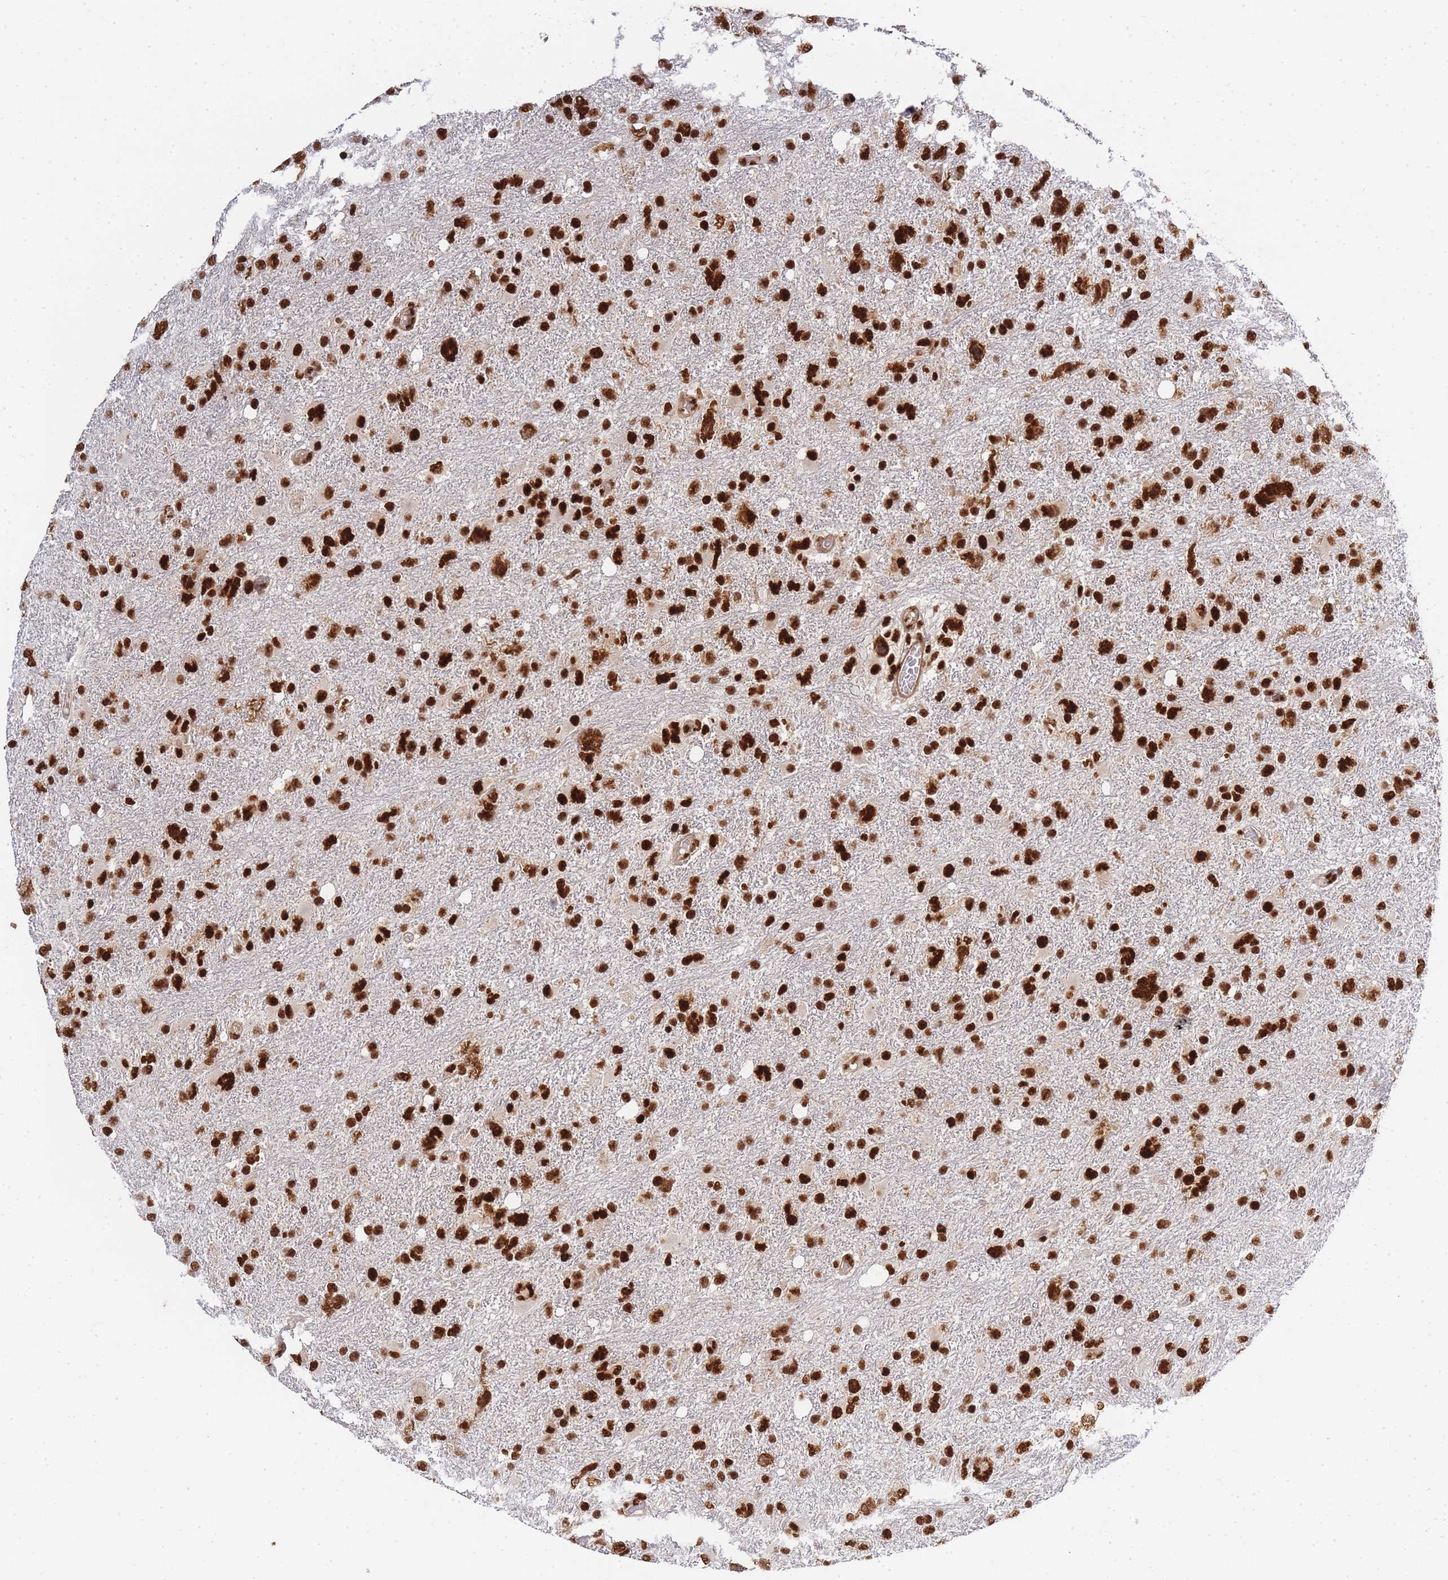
{"staining": {"intensity": "strong", "quantity": ">75%", "location": "nuclear"}, "tissue": "glioma", "cell_type": "Tumor cells", "image_type": "cancer", "snomed": [{"axis": "morphology", "description": "Glioma, malignant, High grade"}, {"axis": "topography", "description": "Brain"}], "caption": "Protein staining of malignant high-grade glioma tissue shows strong nuclear expression in about >75% of tumor cells.", "gene": "PRKDC", "patient": {"sex": "male", "age": 61}}